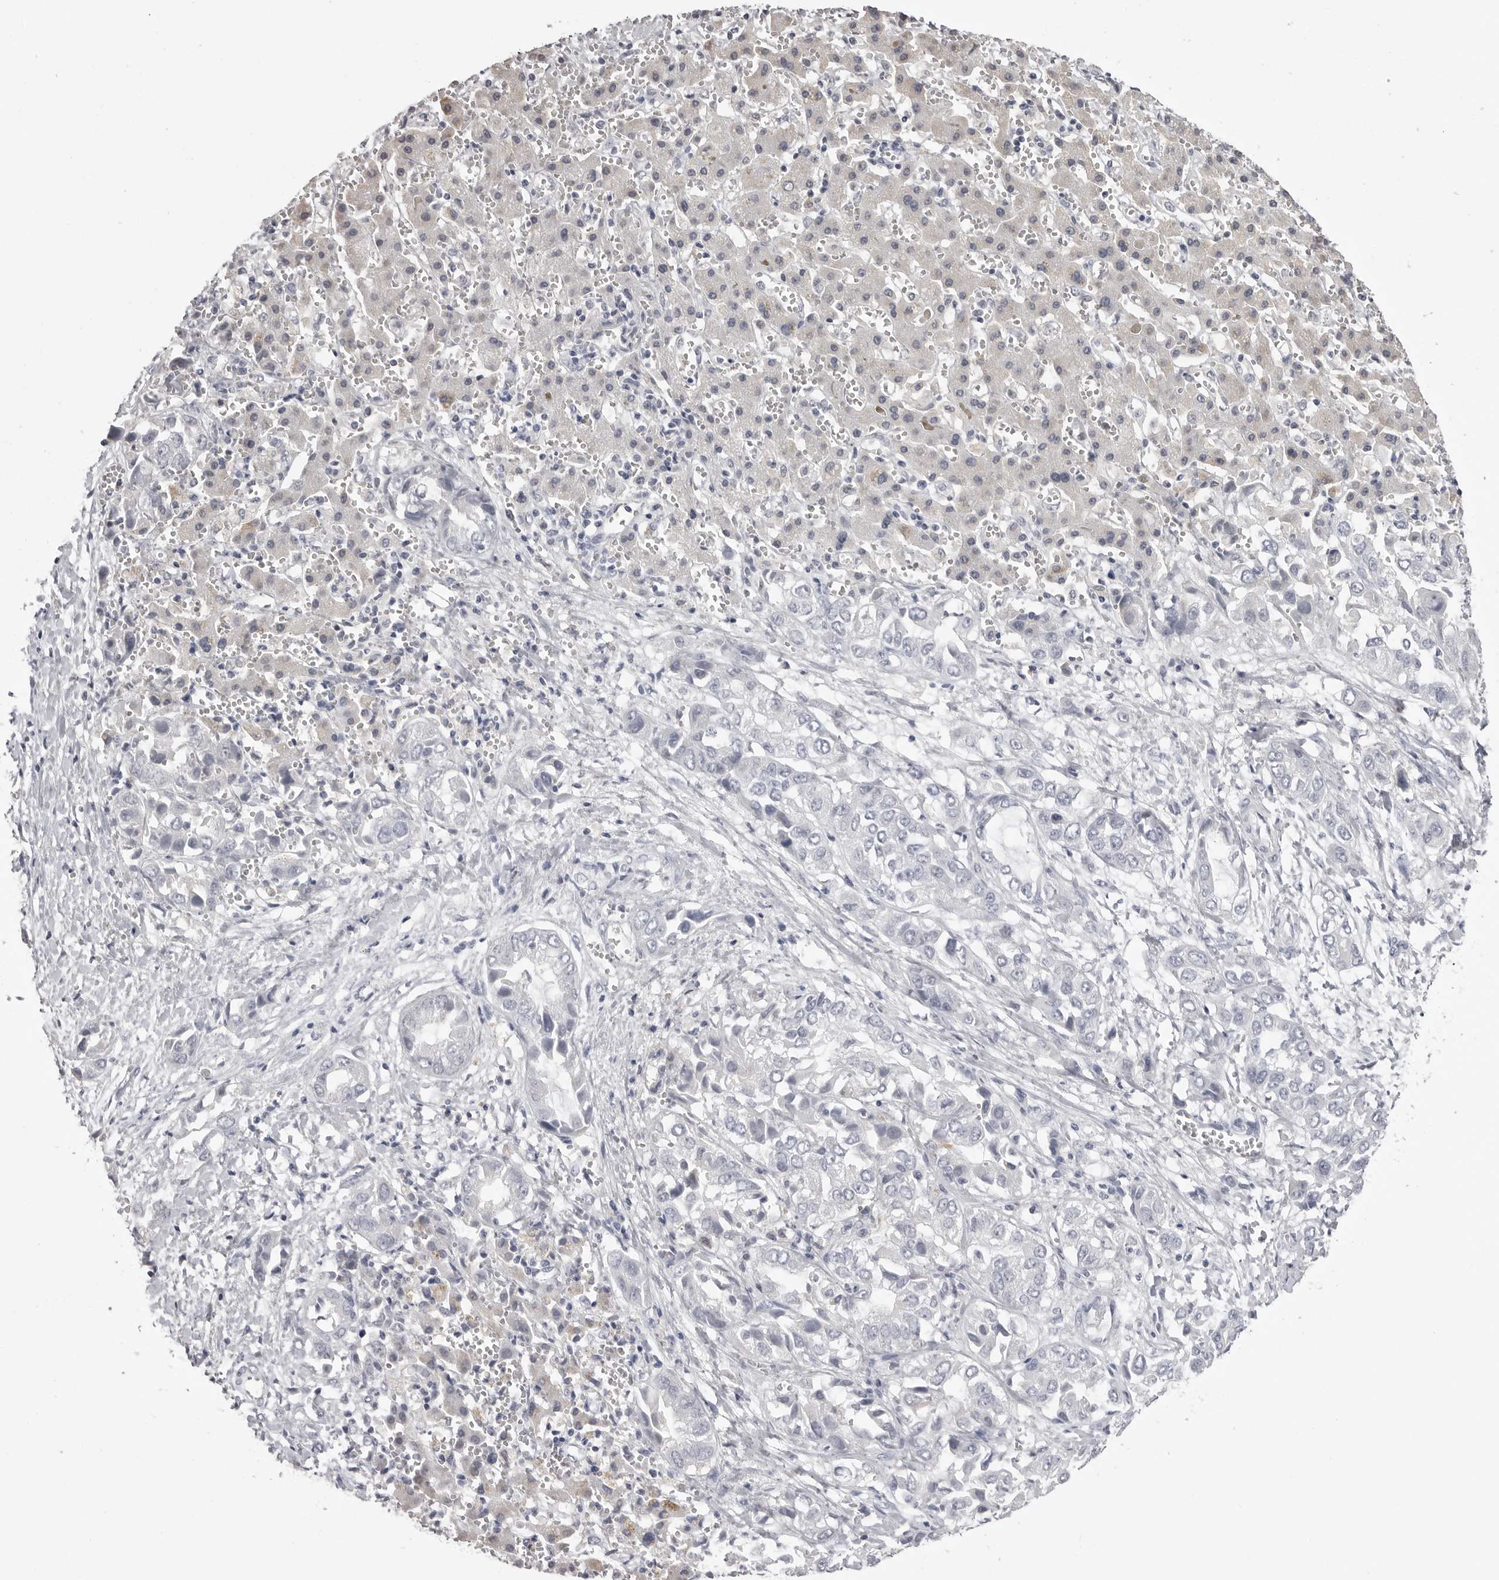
{"staining": {"intensity": "negative", "quantity": "none", "location": "none"}, "tissue": "liver cancer", "cell_type": "Tumor cells", "image_type": "cancer", "snomed": [{"axis": "morphology", "description": "Cholangiocarcinoma"}, {"axis": "topography", "description": "Liver"}], "caption": "This histopathology image is of liver cancer (cholangiocarcinoma) stained with IHC to label a protein in brown with the nuclei are counter-stained blue. There is no staining in tumor cells.", "gene": "GPN2", "patient": {"sex": "female", "age": 52}}